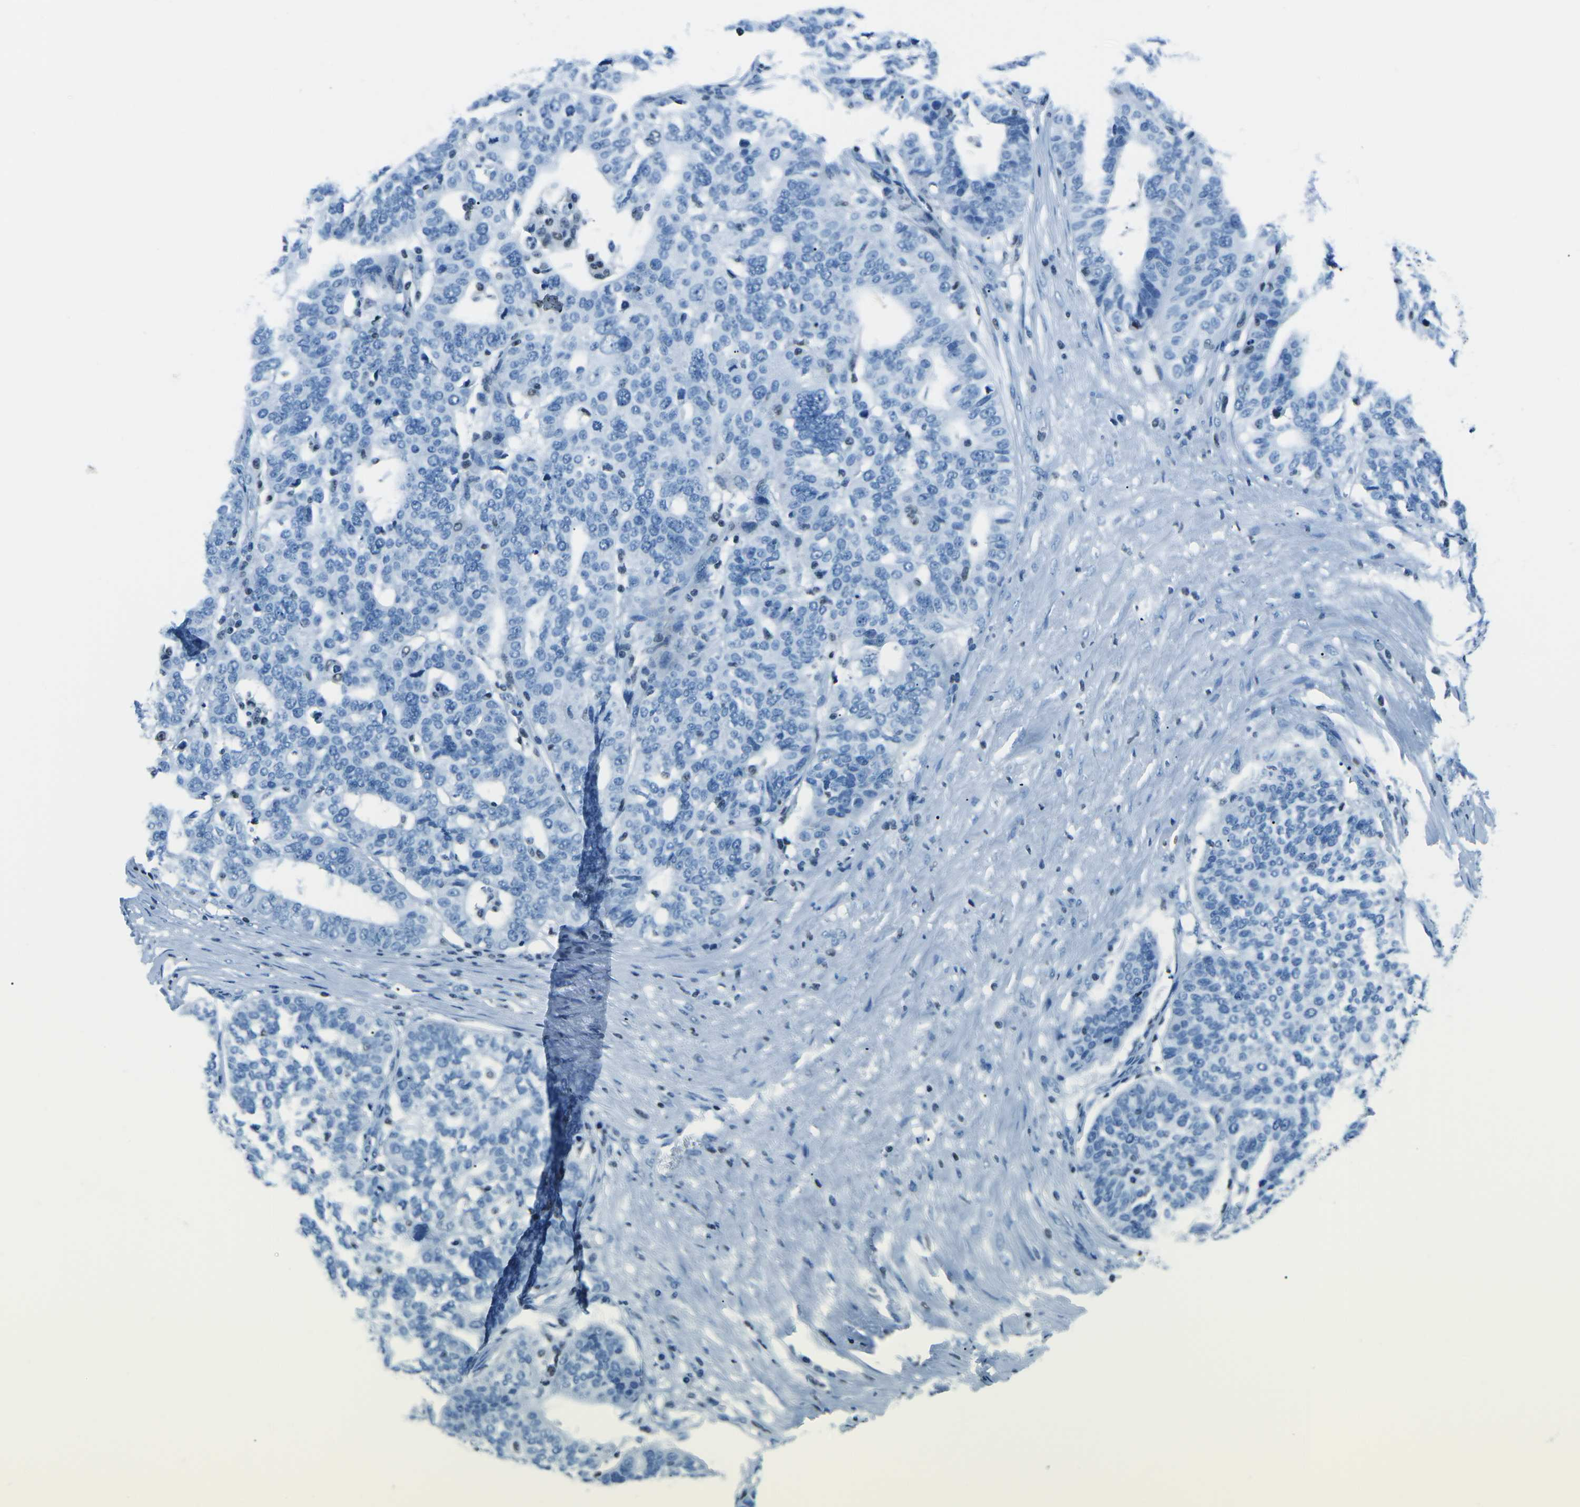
{"staining": {"intensity": "negative", "quantity": "none", "location": "none"}, "tissue": "ovarian cancer", "cell_type": "Tumor cells", "image_type": "cancer", "snomed": [{"axis": "morphology", "description": "Cystadenocarcinoma, serous, NOS"}, {"axis": "topography", "description": "Ovary"}], "caption": "The immunohistochemistry image has no significant staining in tumor cells of ovarian cancer tissue.", "gene": "CELF2", "patient": {"sex": "female", "age": 59}}